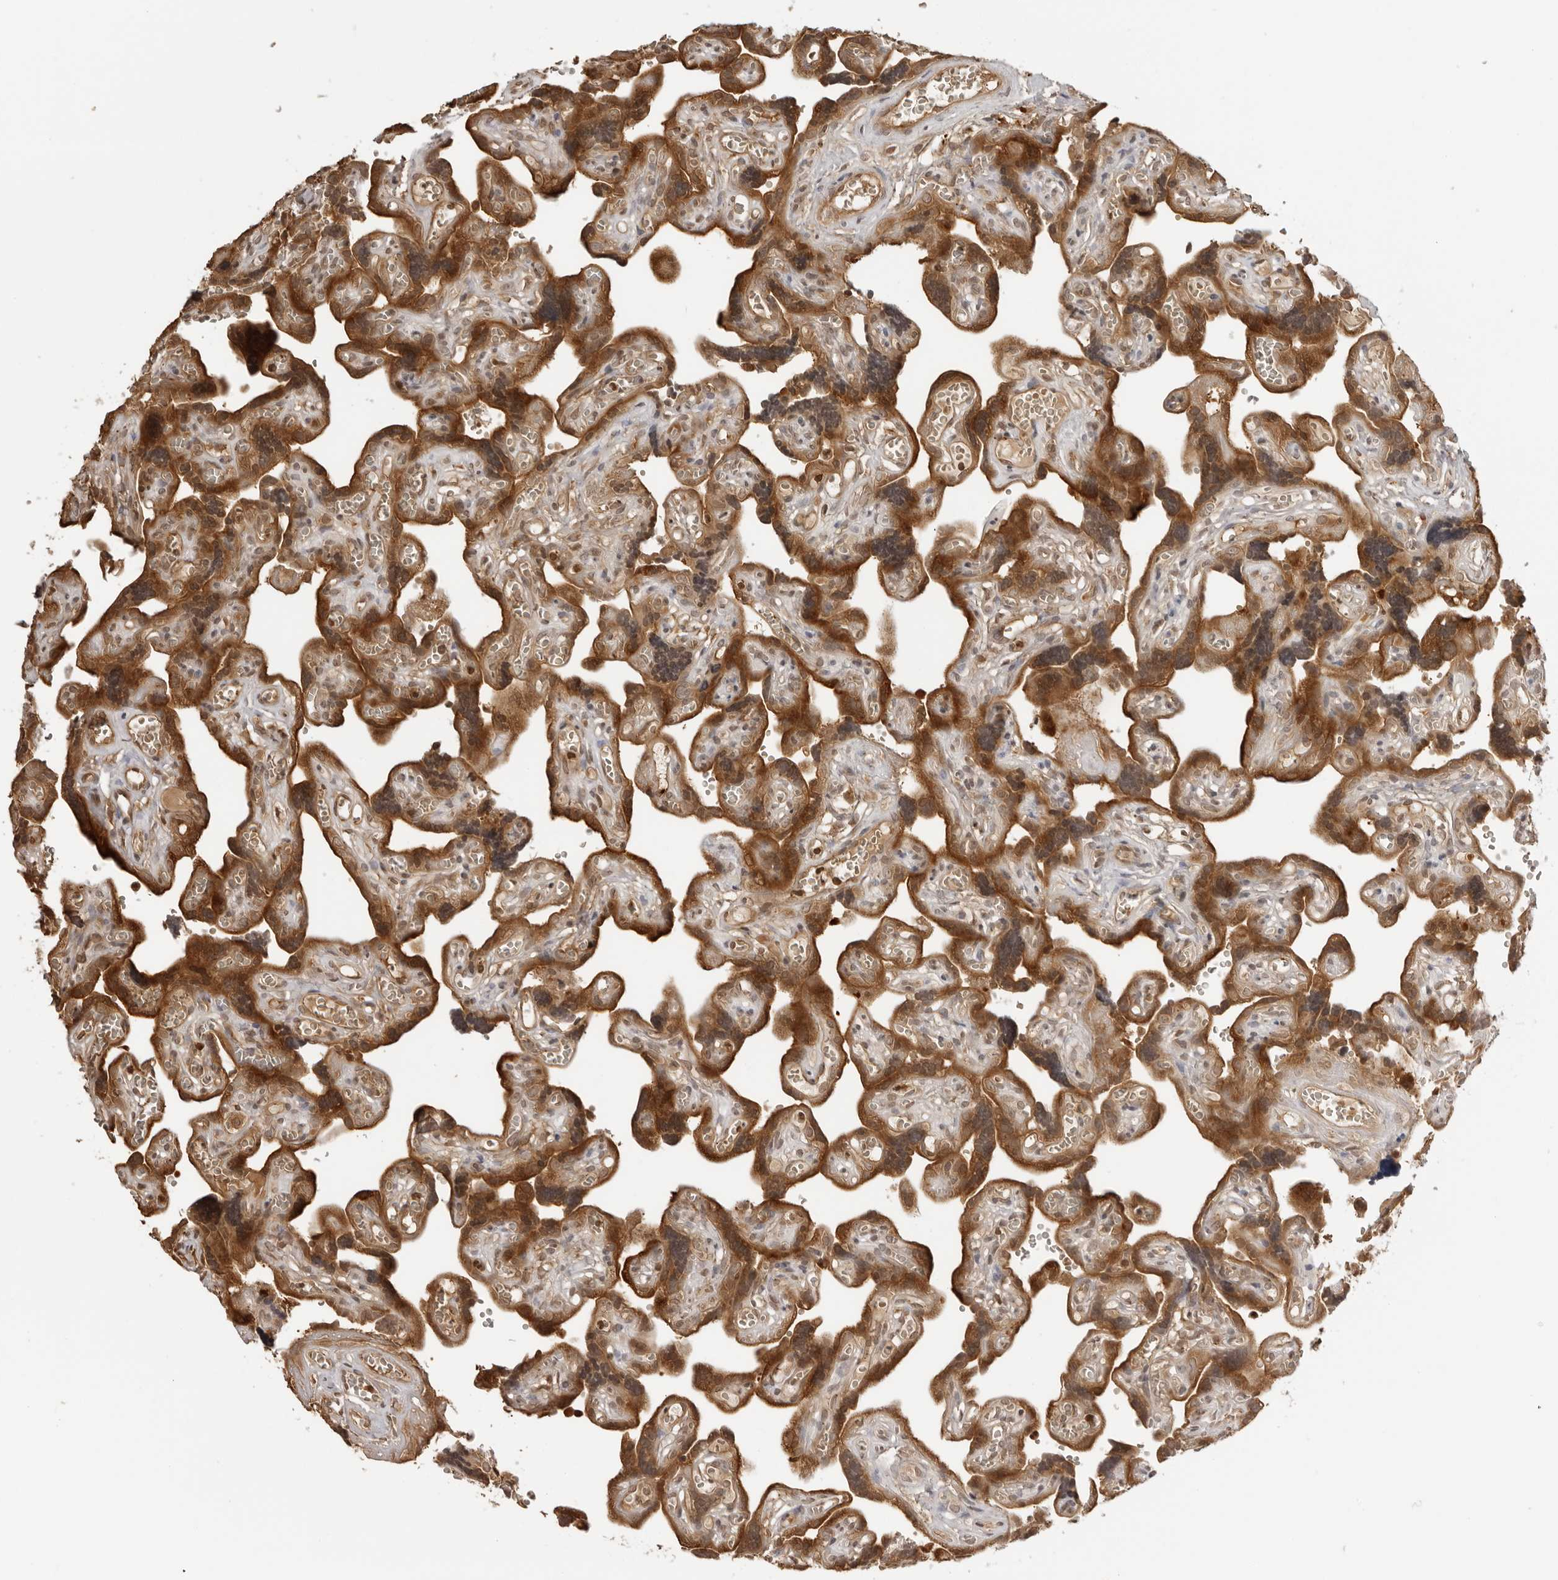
{"staining": {"intensity": "strong", "quantity": ">75%", "location": "cytoplasmic/membranous"}, "tissue": "placenta", "cell_type": "Decidual cells", "image_type": "normal", "snomed": [{"axis": "morphology", "description": "Normal tissue, NOS"}, {"axis": "topography", "description": "Placenta"}], "caption": "Immunohistochemistry (DAB) staining of benign placenta displays strong cytoplasmic/membranous protein positivity in approximately >75% of decidual cells.", "gene": "IKBKE", "patient": {"sex": "female", "age": 30}}